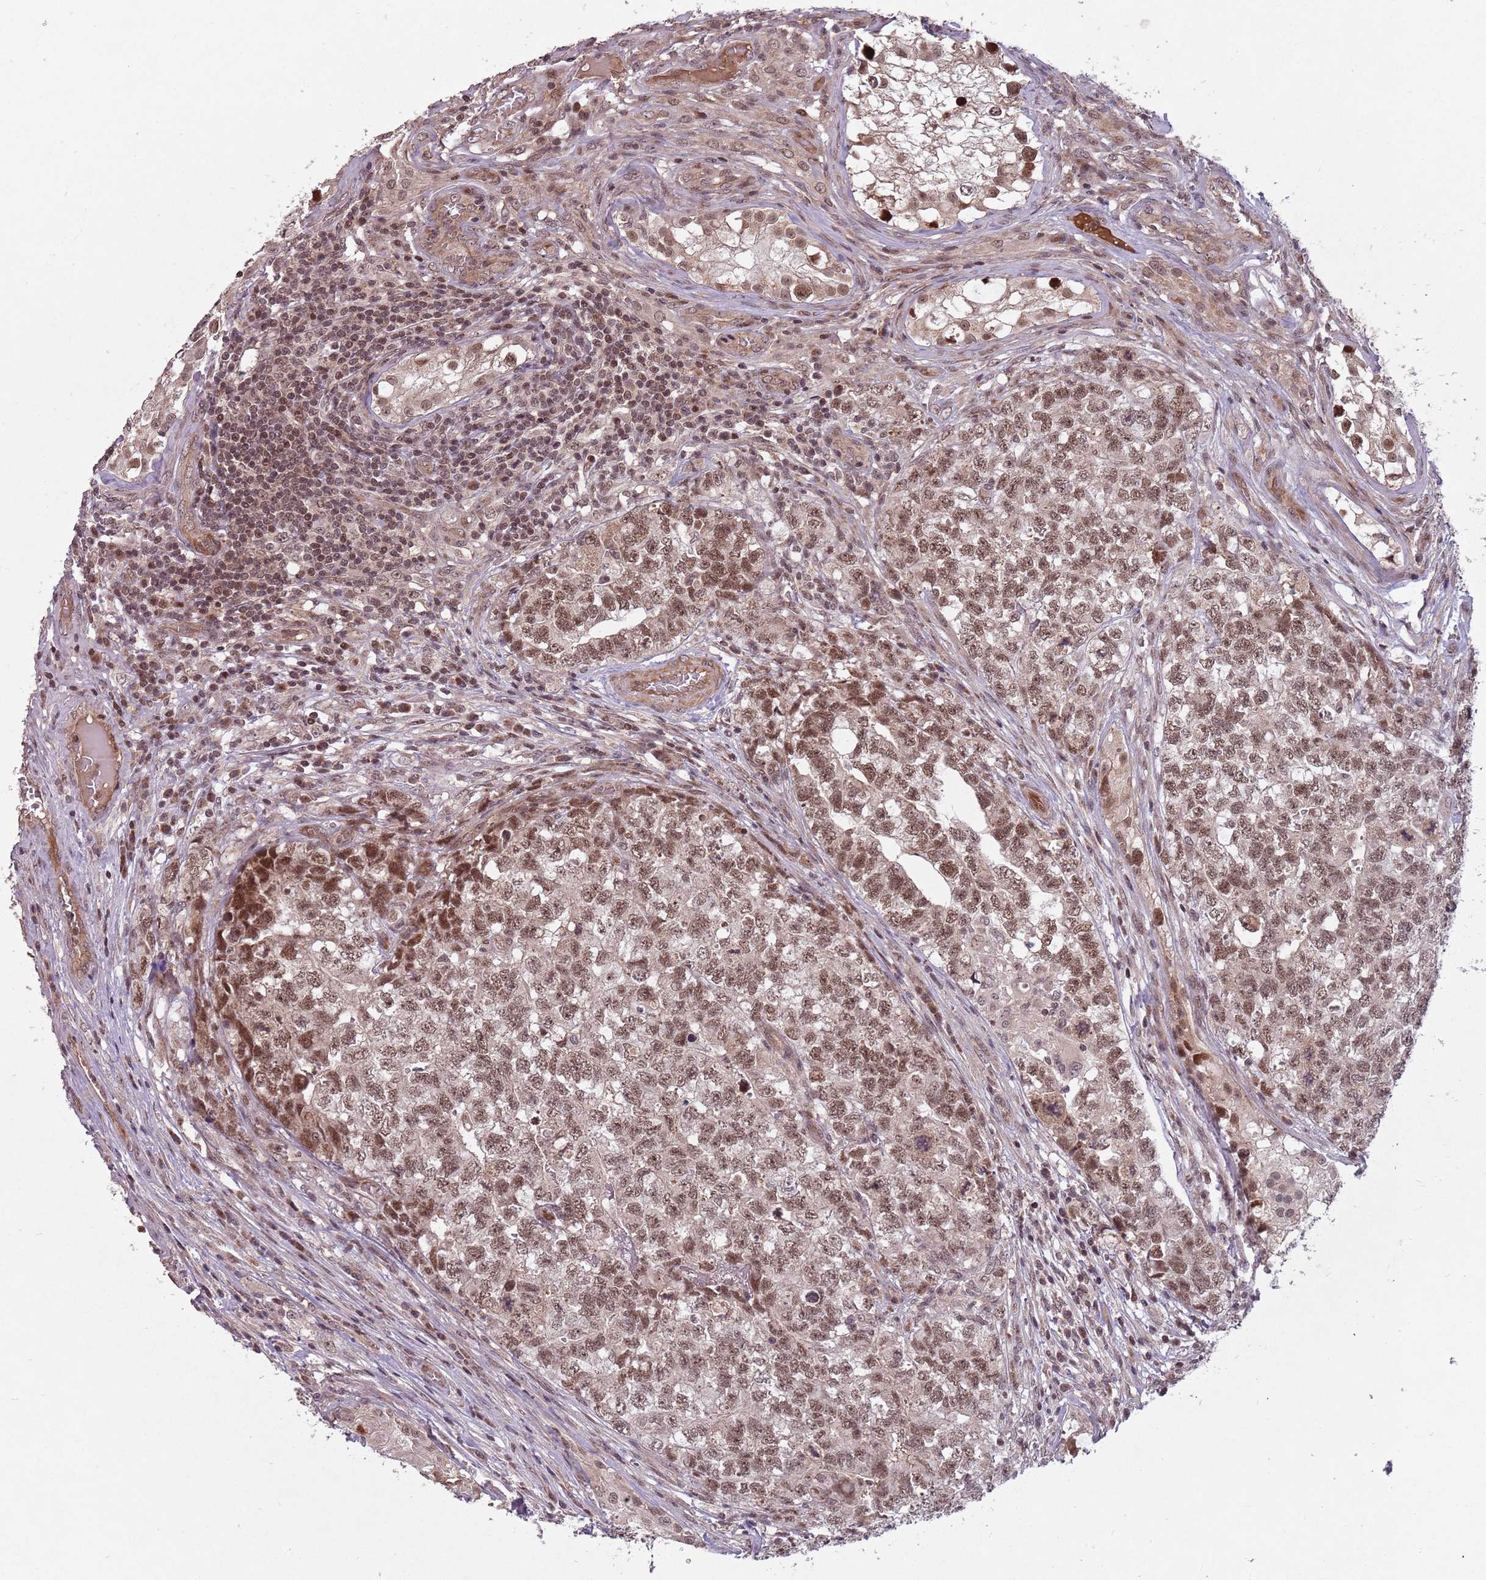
{"staining": {"intensity": "moderate", "quantity": ">75%", "location": "nuclear"}, "tissue": "testis cancer", "cell_type": "Tumor cells", "image_type": "cancer", "snomed": [{"axis": "morphology", "description": "Carcinoma, Embryonal, NOS"}, {"axis": "topography", "description": "Testis"}], "caption": "Immunohistochemistry (IHC) of testis embryonal carcinoma demonstrates medium levels of moderate nuclear positivity in about >75% of tumor cells. (DAB IHC with brightfield microscopy, high magnification).", "gene": "SUDS3", "patient": {"sex": "male", "age": 31}}